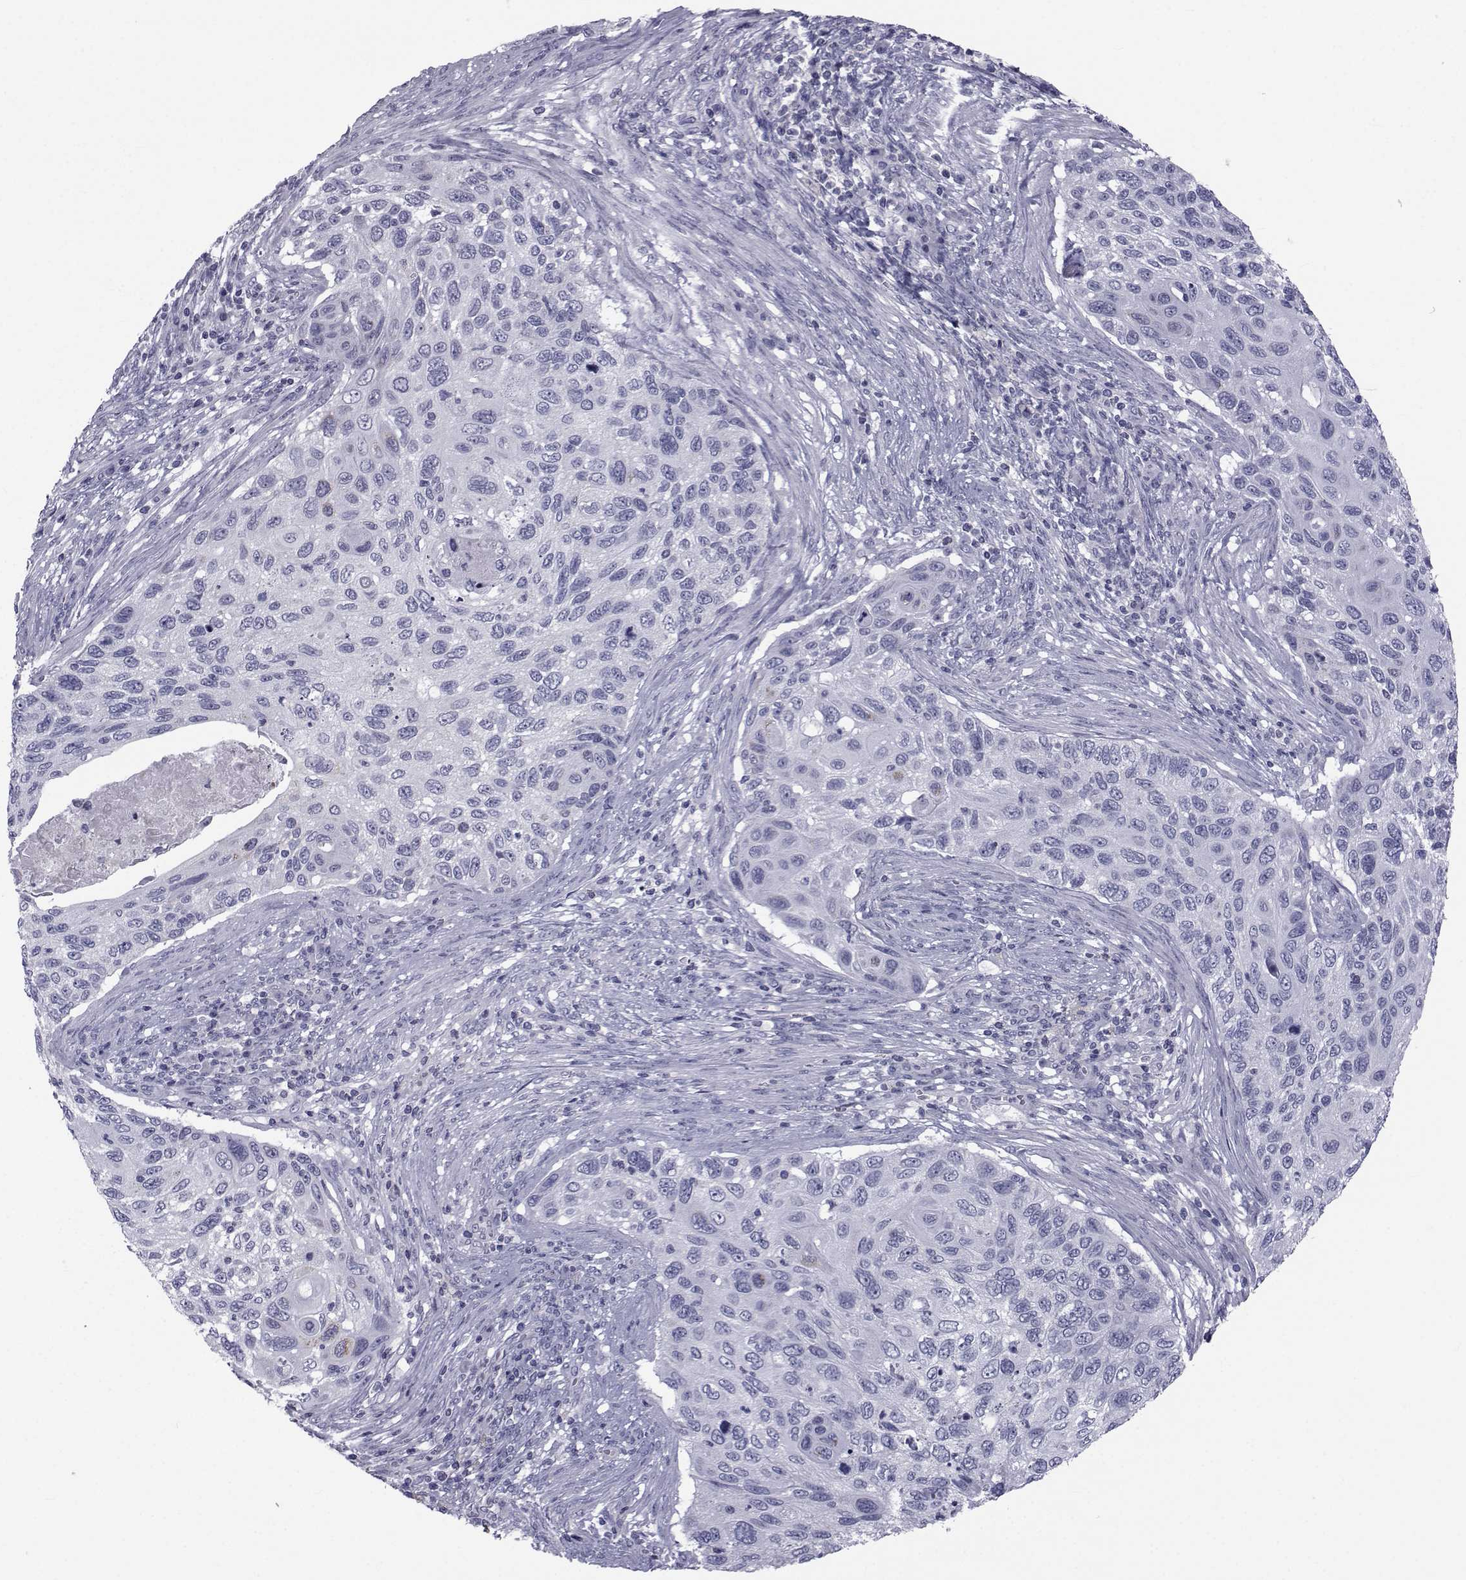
{"staining": {"intensity": "negative", "quantity": "none", "location": "none"}, "tissue": "cervical cancer", "cell_type": "Tumor cells", "image_type": "cancer", "snomed": [{"axis": "morphology", "description": "Squamous cell carcinoma, NOS"}, {"axis": "topography", "description": "Cervix"}], "caption": "Tumor cells show no significant protein staining in cervical squamous cell carcinoma.", "gene": "FDXR", "patient": {"sex": "female", "age": 70}}